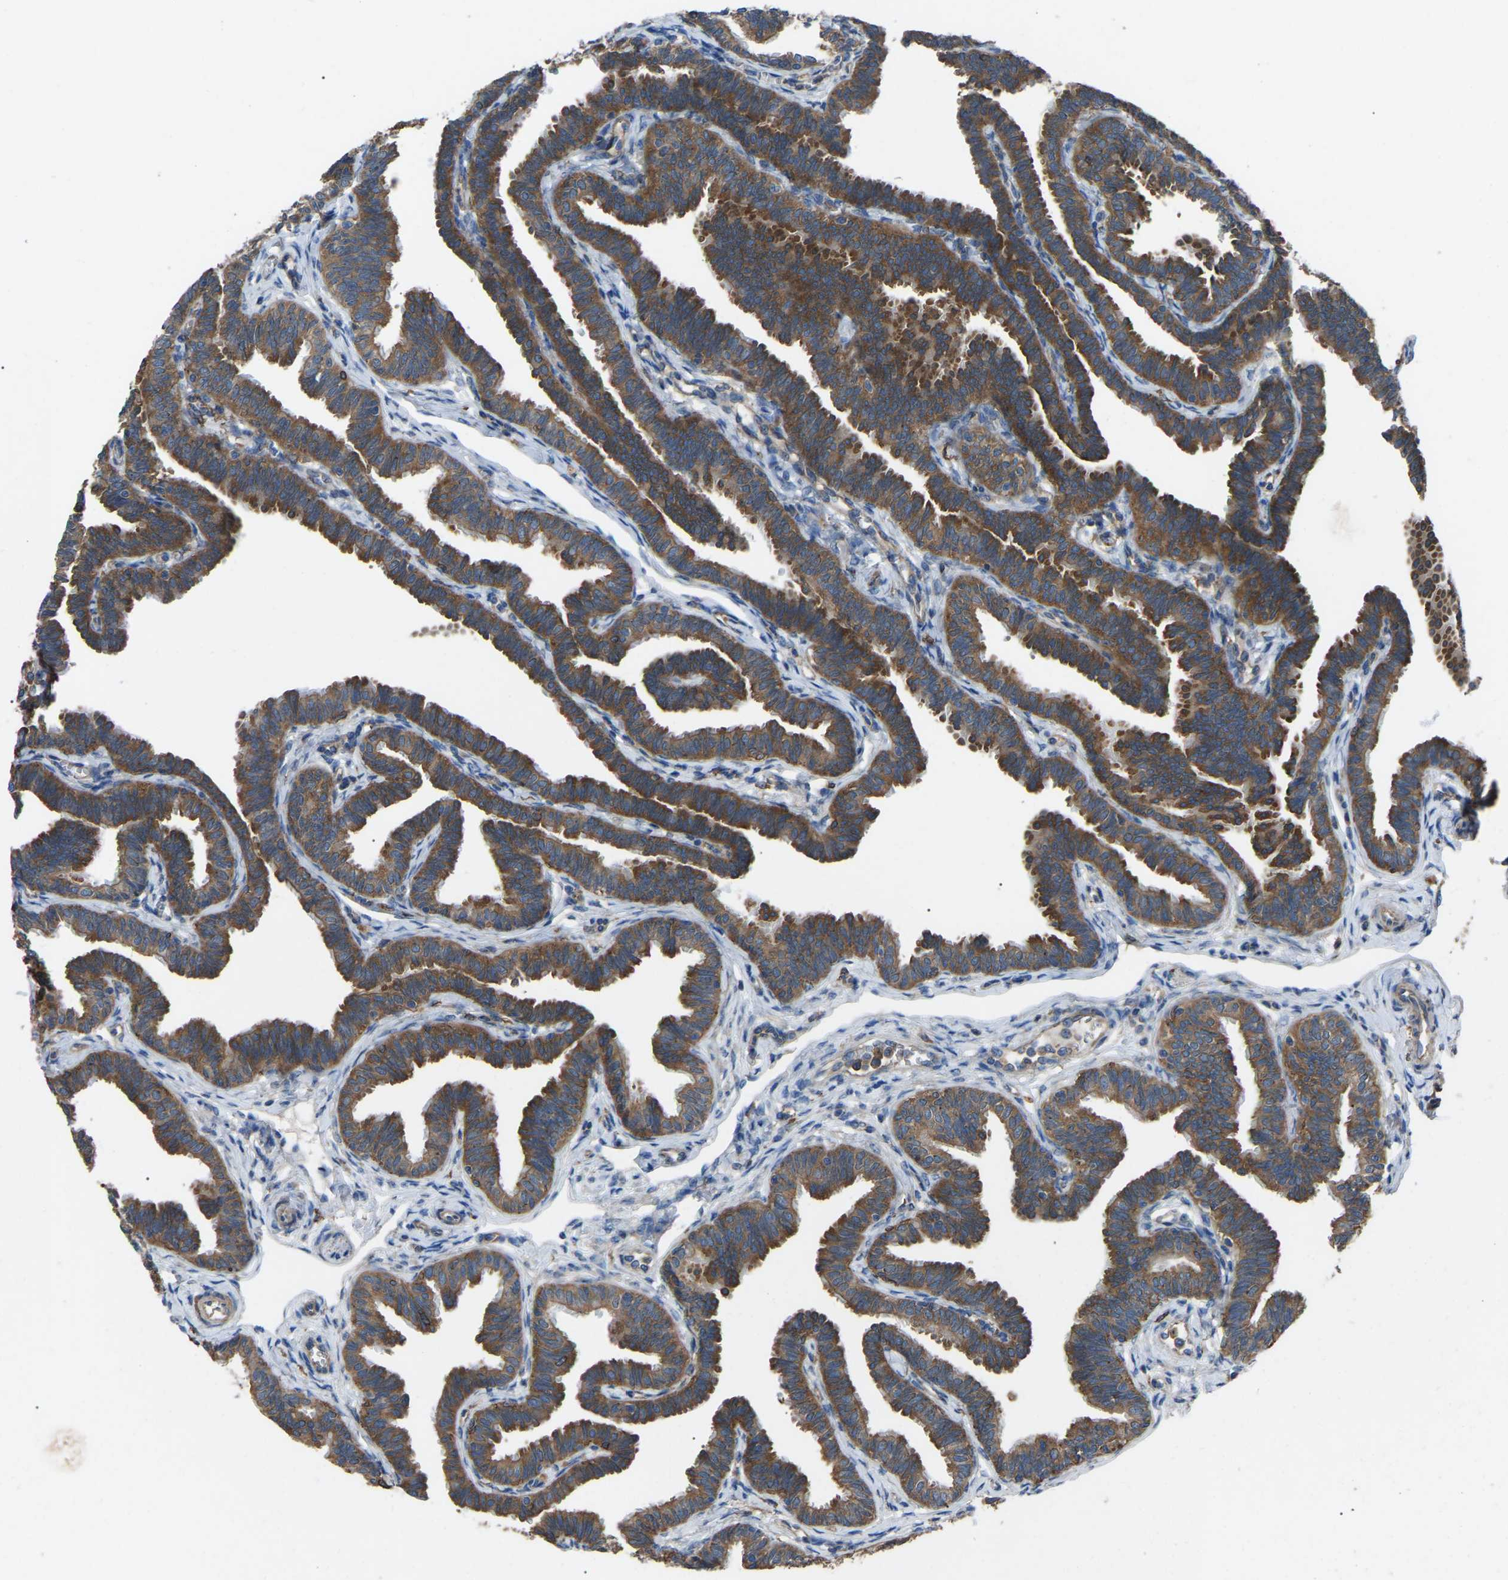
{"staining": {"intensity": "strong", "quantity": ">75%", "location": "cytoplasmic/membranous"}, "tissue": "fallopian tube", "cell_type": "Glandular cells", "image_type": "normal", "snomed": [{"axis": "morphology", "description": "Normal tissue, NOS"}, {"axis": "topography", "description": "Fallopian tube"}, {"axis": "topography", "description": "Ovary"}], "caption": "Protein expression analysis of unremarkable human fallopian tube reveals strong cytoplasmic/membranous staining in about >75% of glandular cells. (Stains: DAB in brown, nuclei in blue, Microscopy: brightfield microscopy at high magnification).", "gene": "AIMP1", "patient": {"sex": "female", "age": 23}}